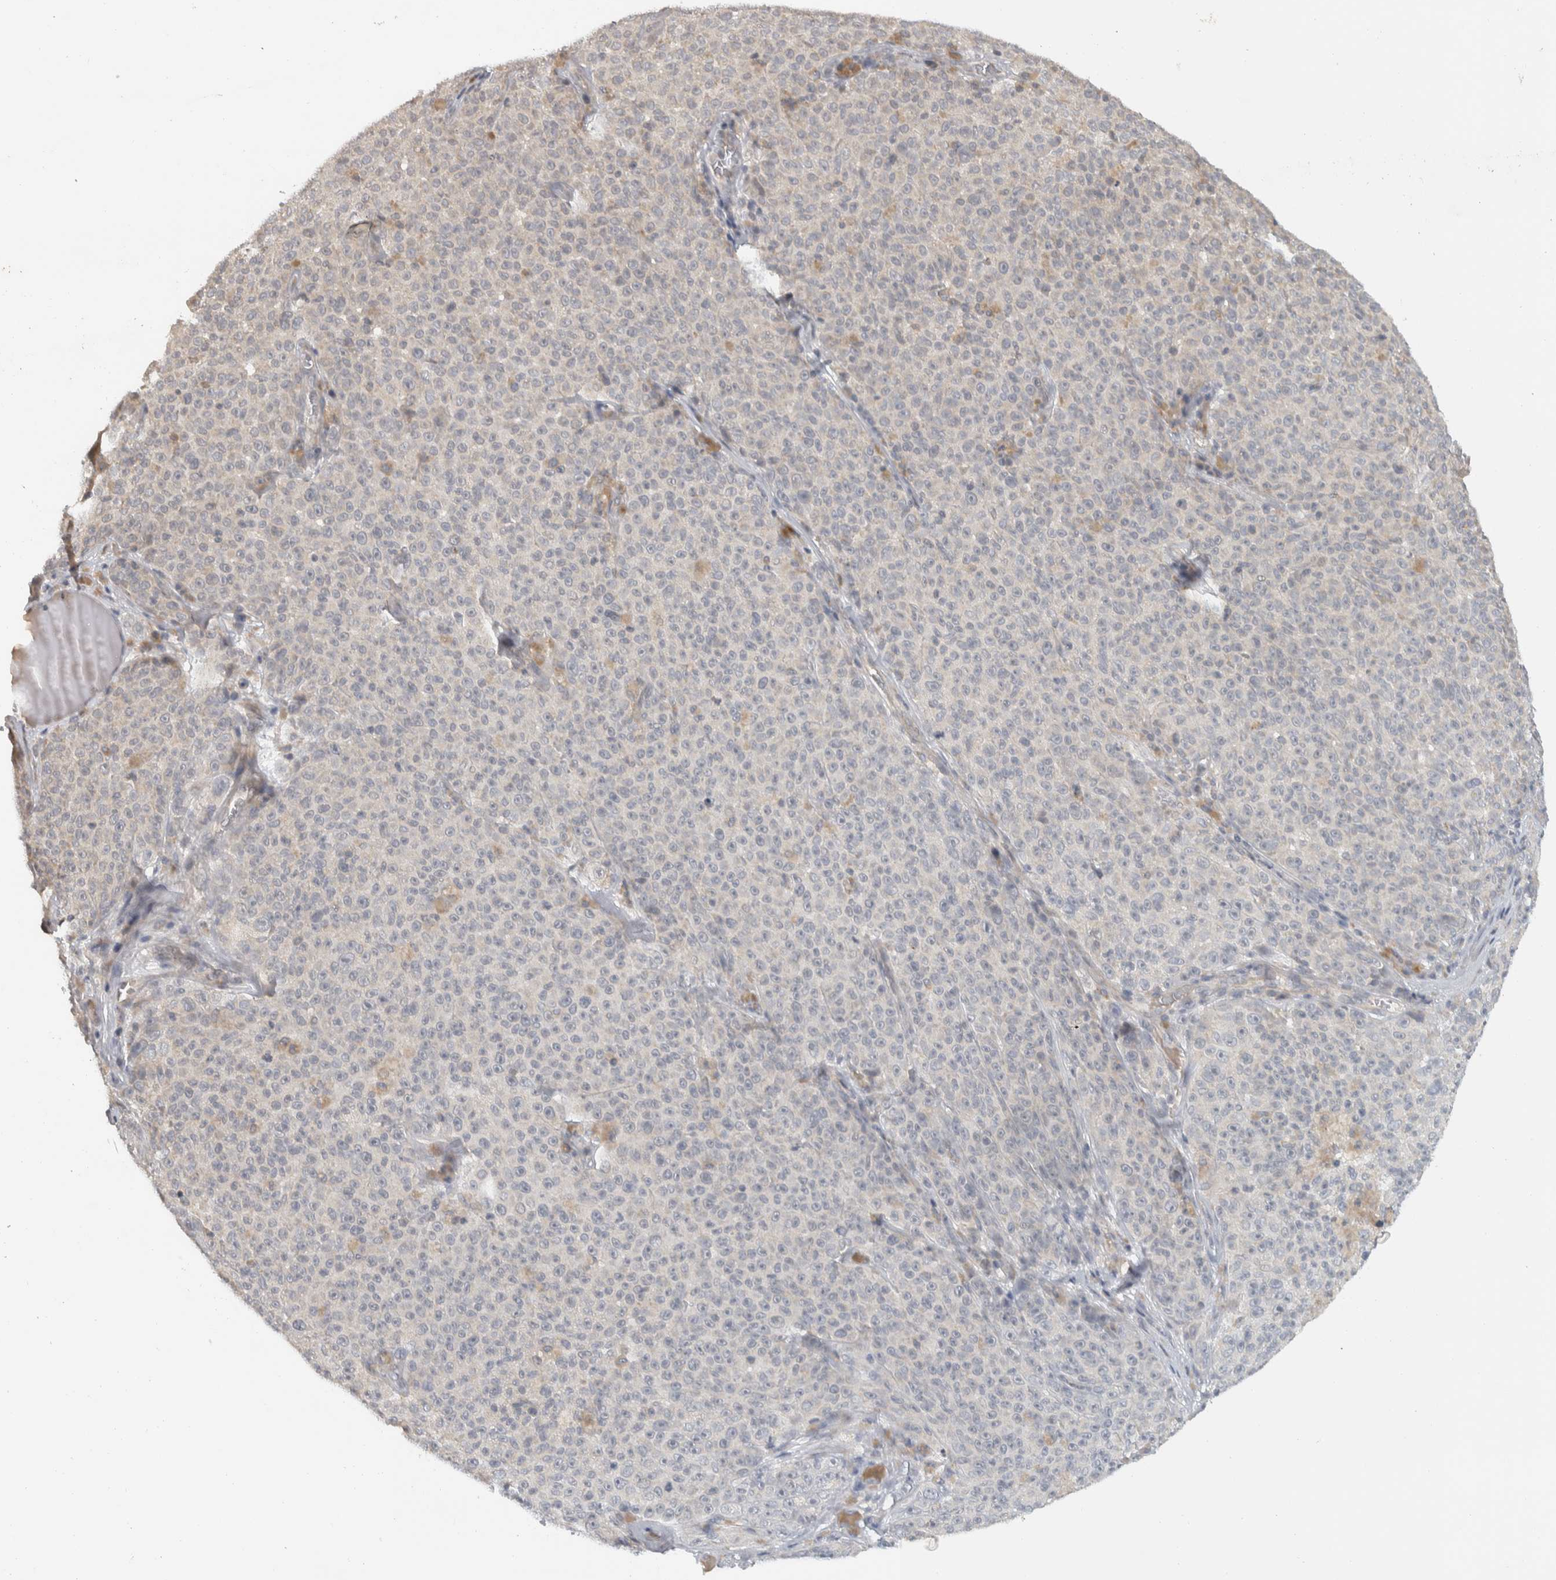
{"staining": {"intensity": "negative", "quantity": "none", "location": "none"}, "tissue": "melanoma", "cell_type": "Tumor cells", "image_type": "cancer", "snomed": [{"axis": "morphology", "description": "Malignant melanoma, NOS"}, {"axis": "topography", "description": "Skin"}], "caption": "The immunohistochemistry histopathology image has no significant positivity in tumor cells of melanoma tissue.", "gene": "AFP", "patient": {"sex": "female", "age": 82}}